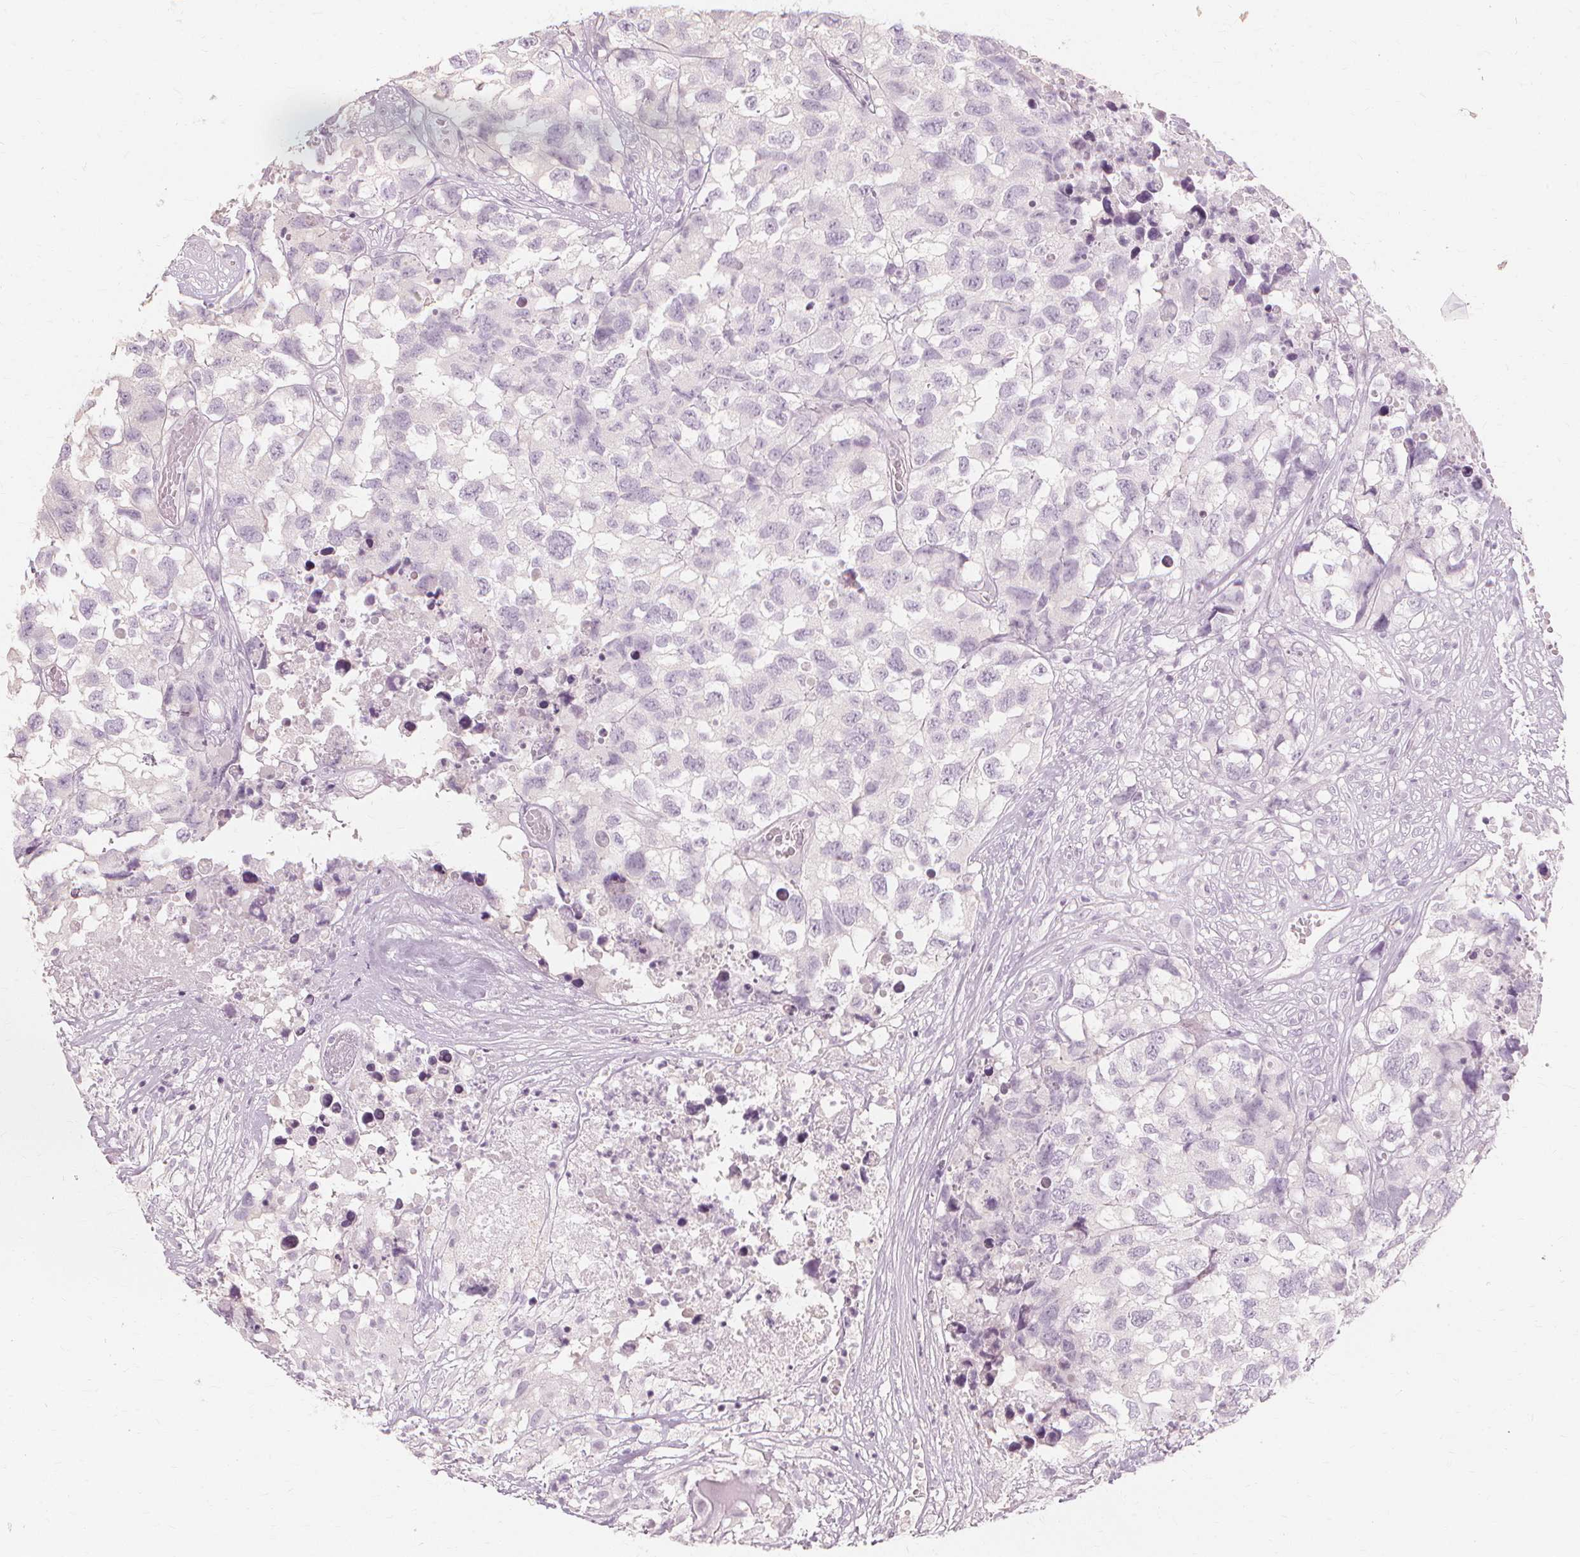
{"staining": {"intensity": "negative", "quantity": "none", "location": "none"}, "tissue": "testis cancer", "cell_type": "Tumor cells", "image_type": "cancer", "snomed": [{"axis": "morphology", "description": "Carcinoma, Embryonal, NOS"}, {"axis": "topography", "description": "Testis"}], "caption": "Immunohistochemistry (IHC) image of human testis embryonal carcinoma stained for a protein (brown), which displays no positivity in tumor cells. Brightfield microscopy of immunohistochemistry stained with DAB (3,3'-diaminobenzidine) (brown) and hematoxylin (blue), captured at high magnification.", "gene": "MUC12", "patient": {"sex": "male", "age": 83}}